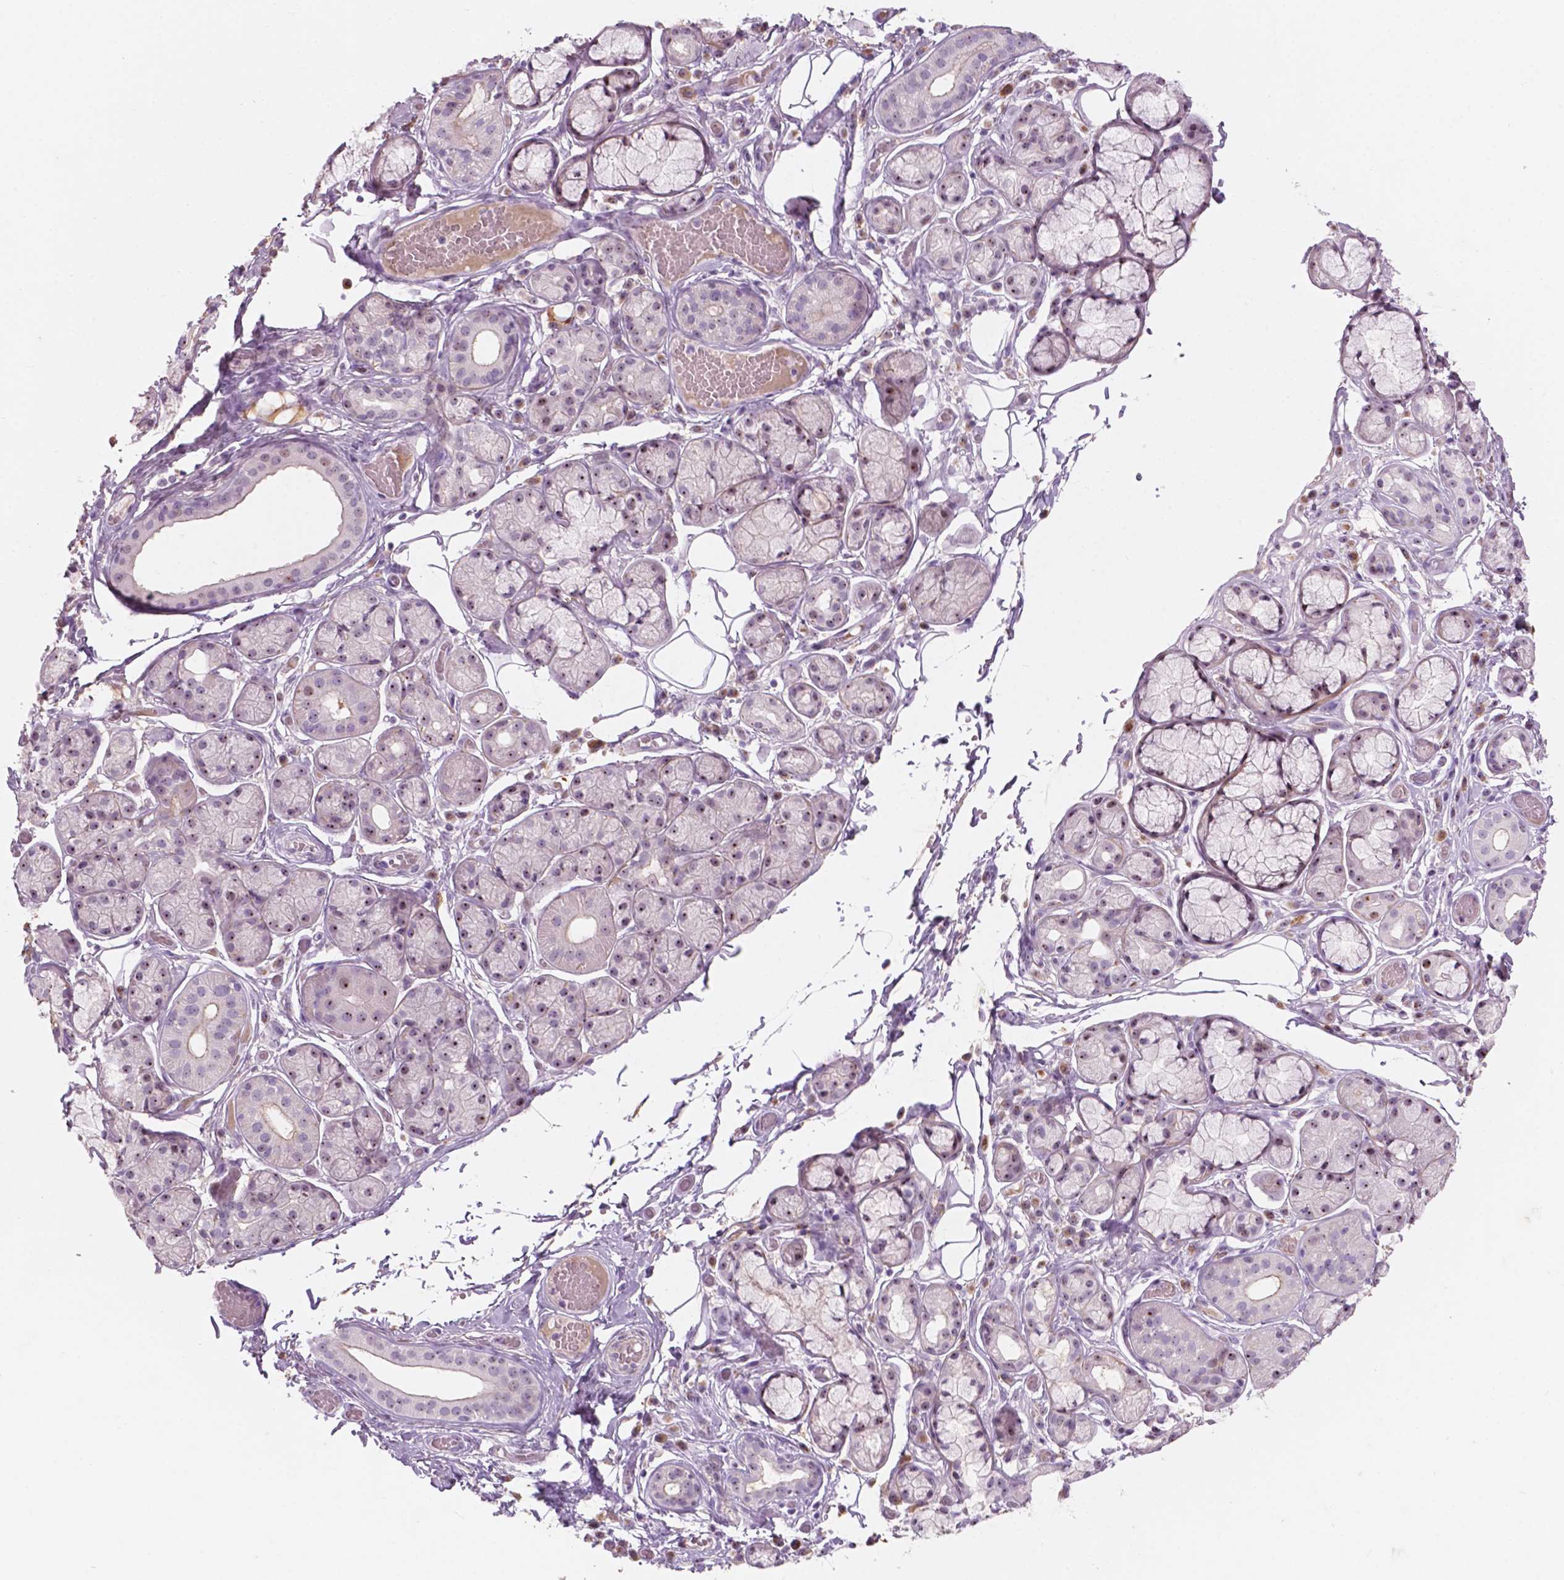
{"staining": {"intensity": "moderate", "quantity": "<25%", "location": "nuclear"}, "tissue": "salivary gland", "cell_type": "Glandular cells", "image_type": "normal", "snomed": [{"axis": "morphology", "description": "Normal tissue, NOS"}, {"axis": "topography", "description": "Salivary gland"}, {"axis": "topography", "description": "Peripheral nerve tissue"}], "caption": "Immunohistochemistry (IHC) (DAB (3,3'-diaminobenzidine)) staining of normal human salivary gland demonstrates moderate nuclear protein staining in approximately <25% of glandular cells.", "gene": "ZNF853", "patient": {"sex": "male", "age": 71}}